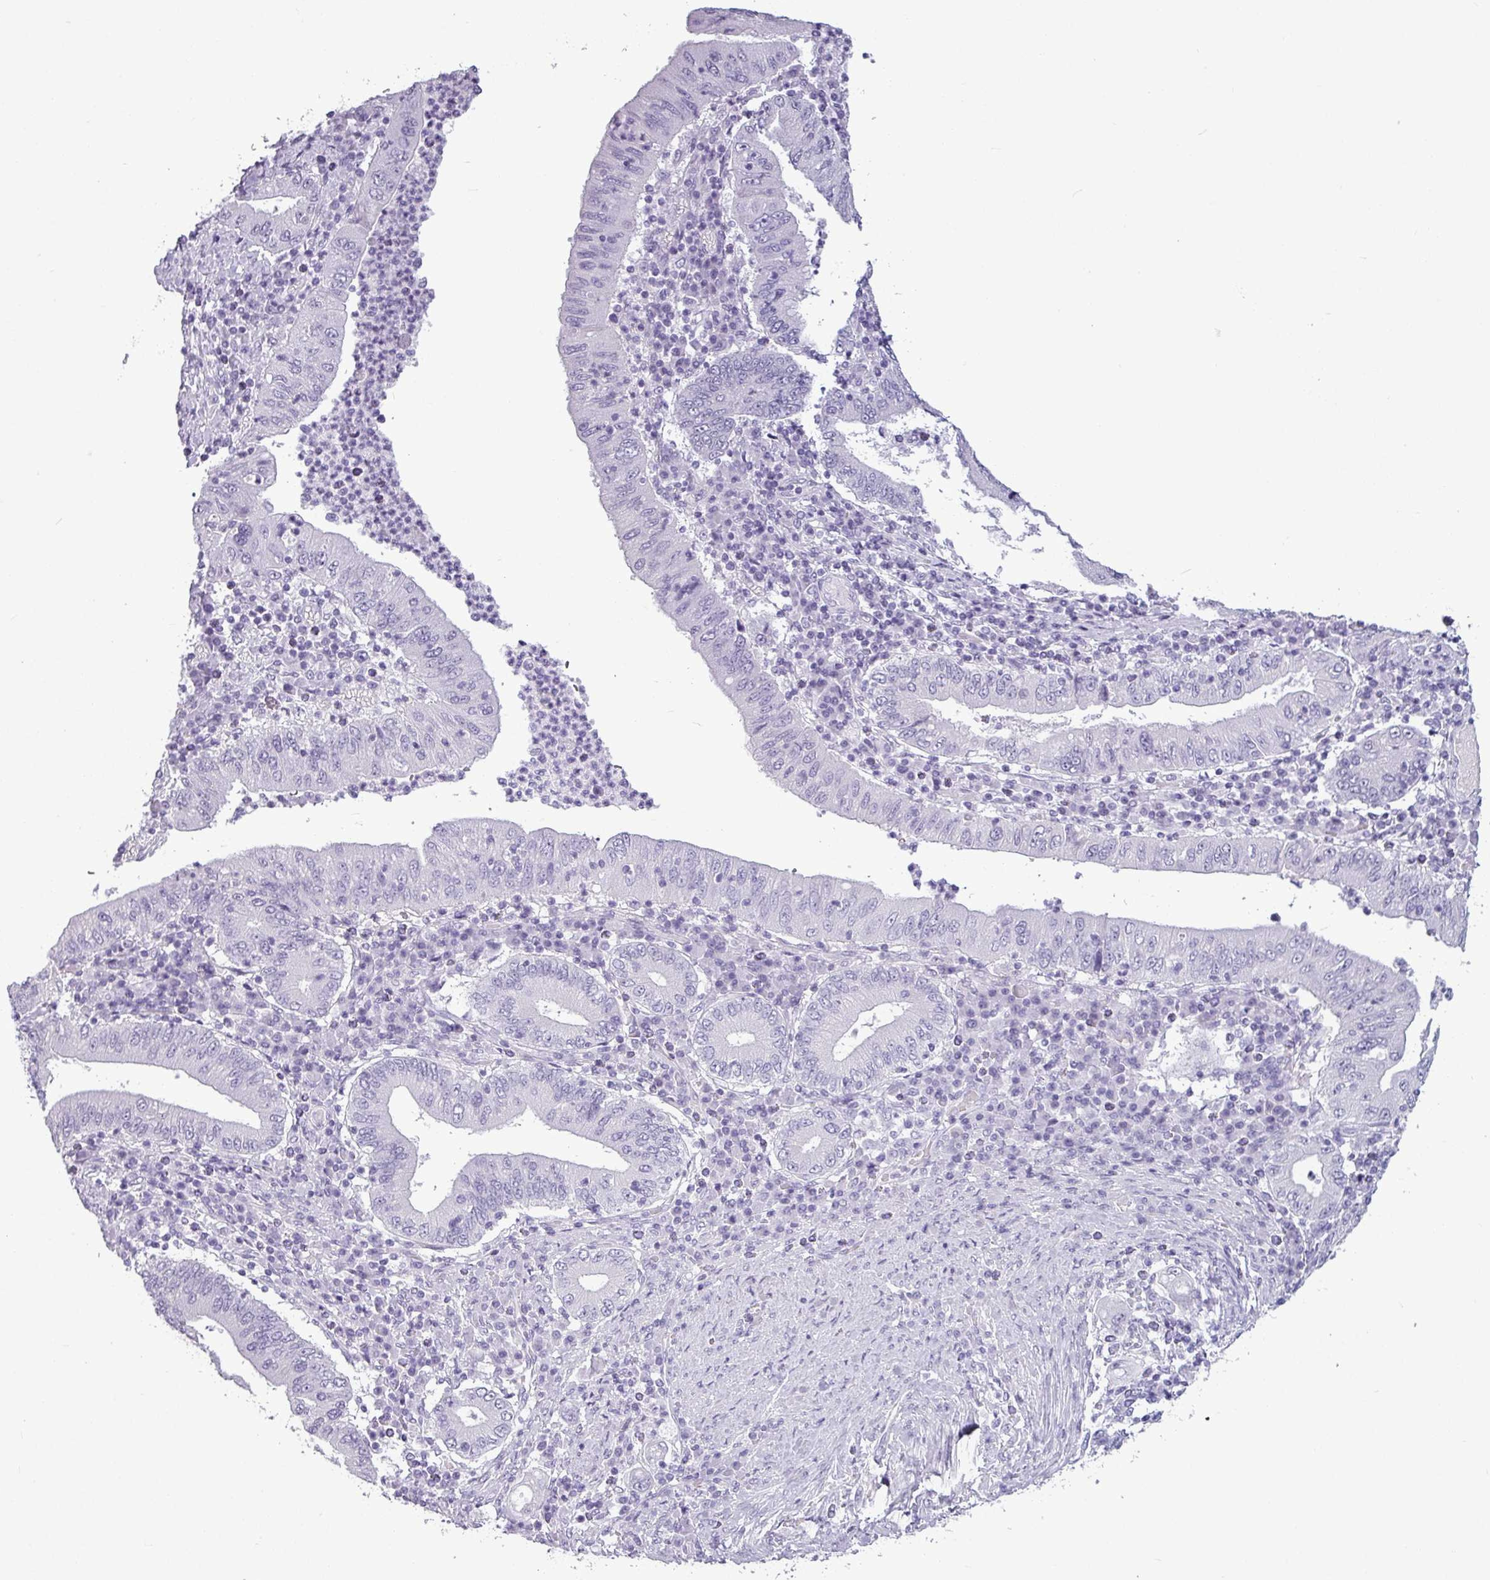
{"staining": {"intensity": "negative", "quantity": "none", "location": "none"}, "tissue": "stomach cancer", "cell_type": "Tumor cells", "image_type": "cancer", "snomed": [{"axis": "morphology", "description": "Normal tissue, NOS"}, {"axis": "morphology", "description": "Adenocarcinoma, NOS"}, {"axis": "topography", "description": "Esophagus"}, {"axis": "topography", "description": "Stomach, upper"}, {"axis": "topography", "description": "Peripheral nerve tissue"}], "caption": "An immunohistochemistry photomicrograph of stomach cancer (adenocarcinoma) is shown. There is no staining in tumor cells of stomach cancer (adenocarcinoma).", "gene": "AMY2A", "patient": {"sex": "male", "age": 62}}